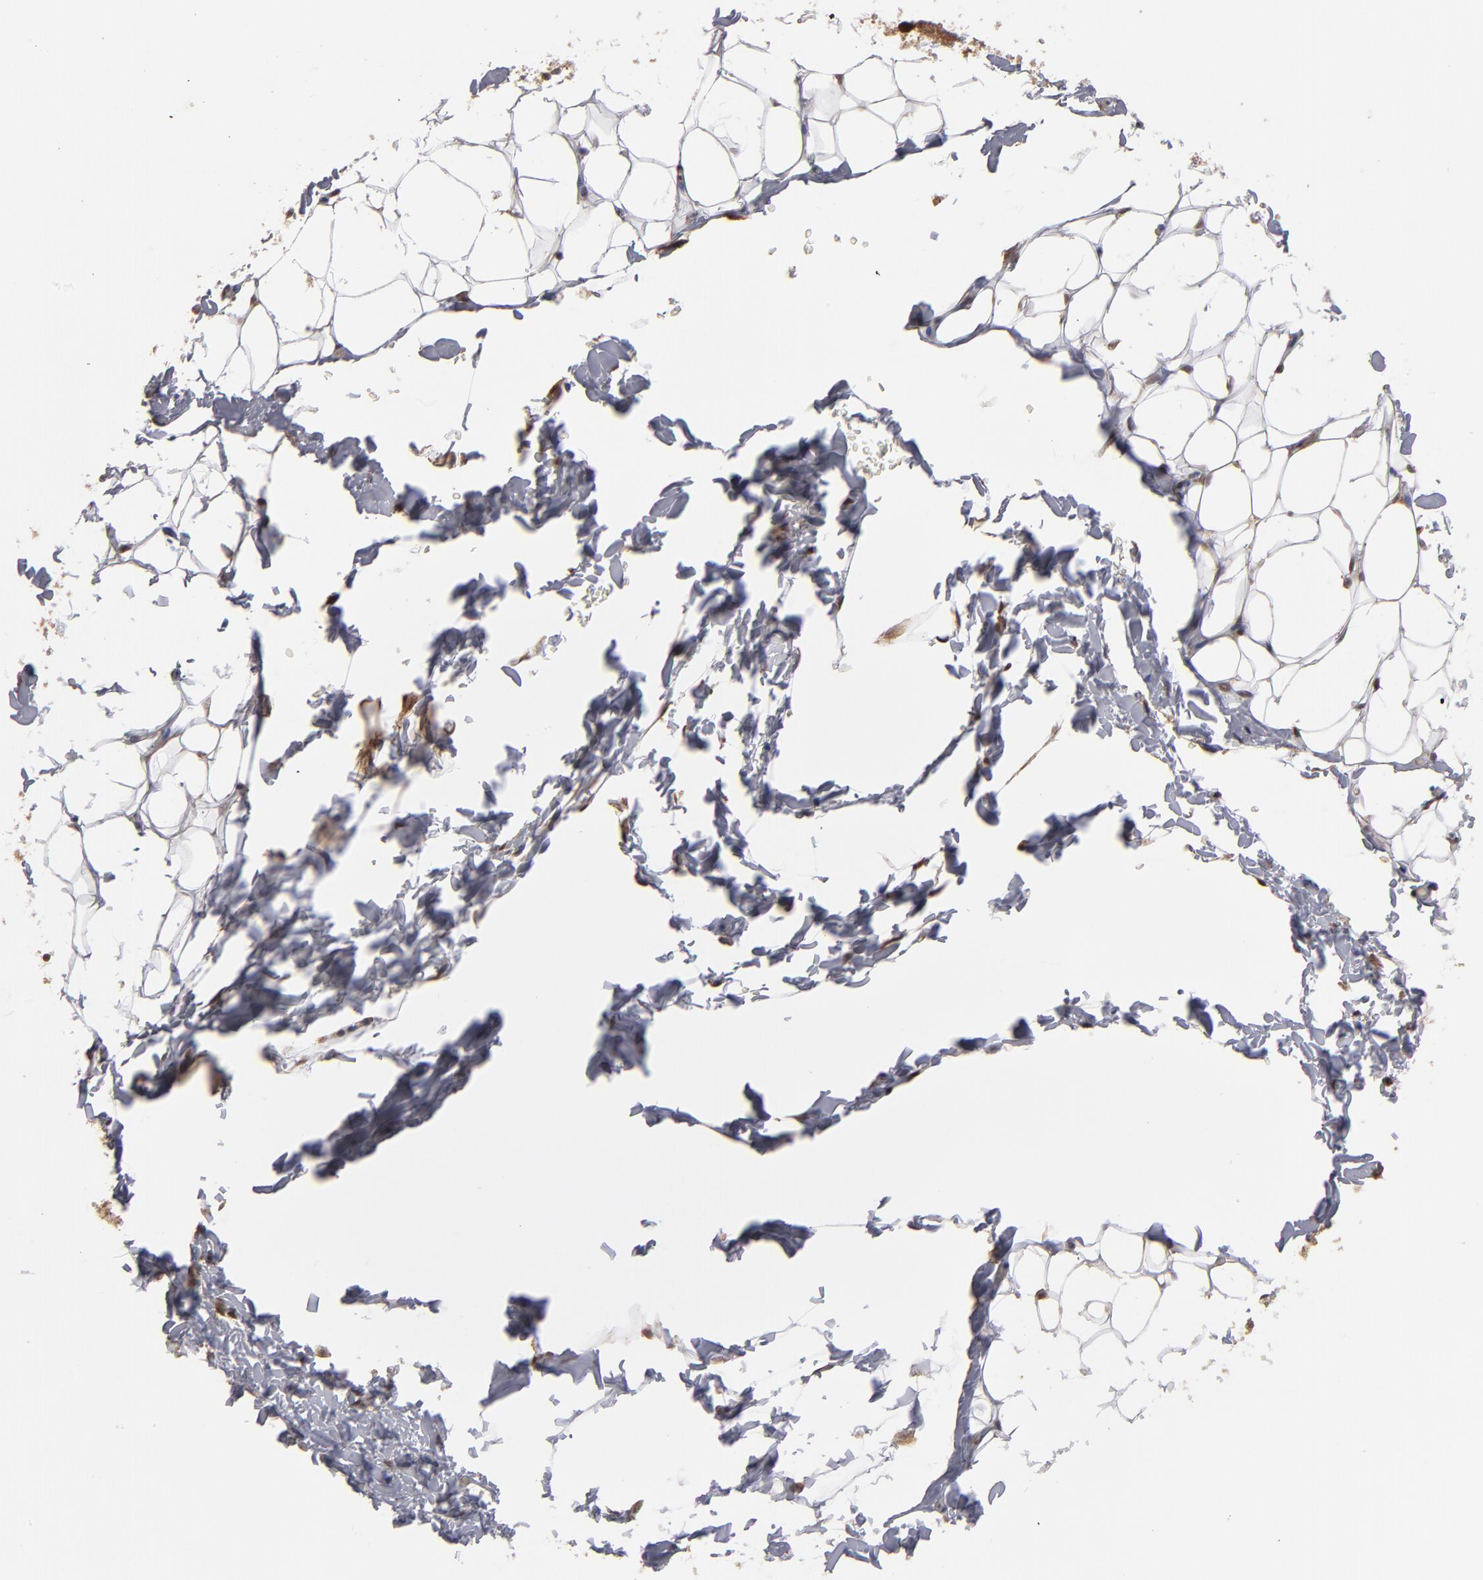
{"staining": {"intensity": "strong", "quantity": ">75%", "location": "cytoplasmic/membranous,nuclear"}, "tissue": "adipose tissue", "cell_type": "Adipocytes", "image_type": "normal", "snomed": [{"axis": "morphology", "description": "Normal tissue, NOS"}, {"axis": "topography", "description": "Soft tissue"}], "caption": "This micrograph exhibits unremarkable adipose tissue stained with immunohistochemistry to label a protein in brown. The cytoplasmic/membranous,nuclear of adipocytes show strong positivity for the protein. Nuclei are counter-stained blue.", "gene": "RGS6", "patient": {"sex": "male", "age": 26}}